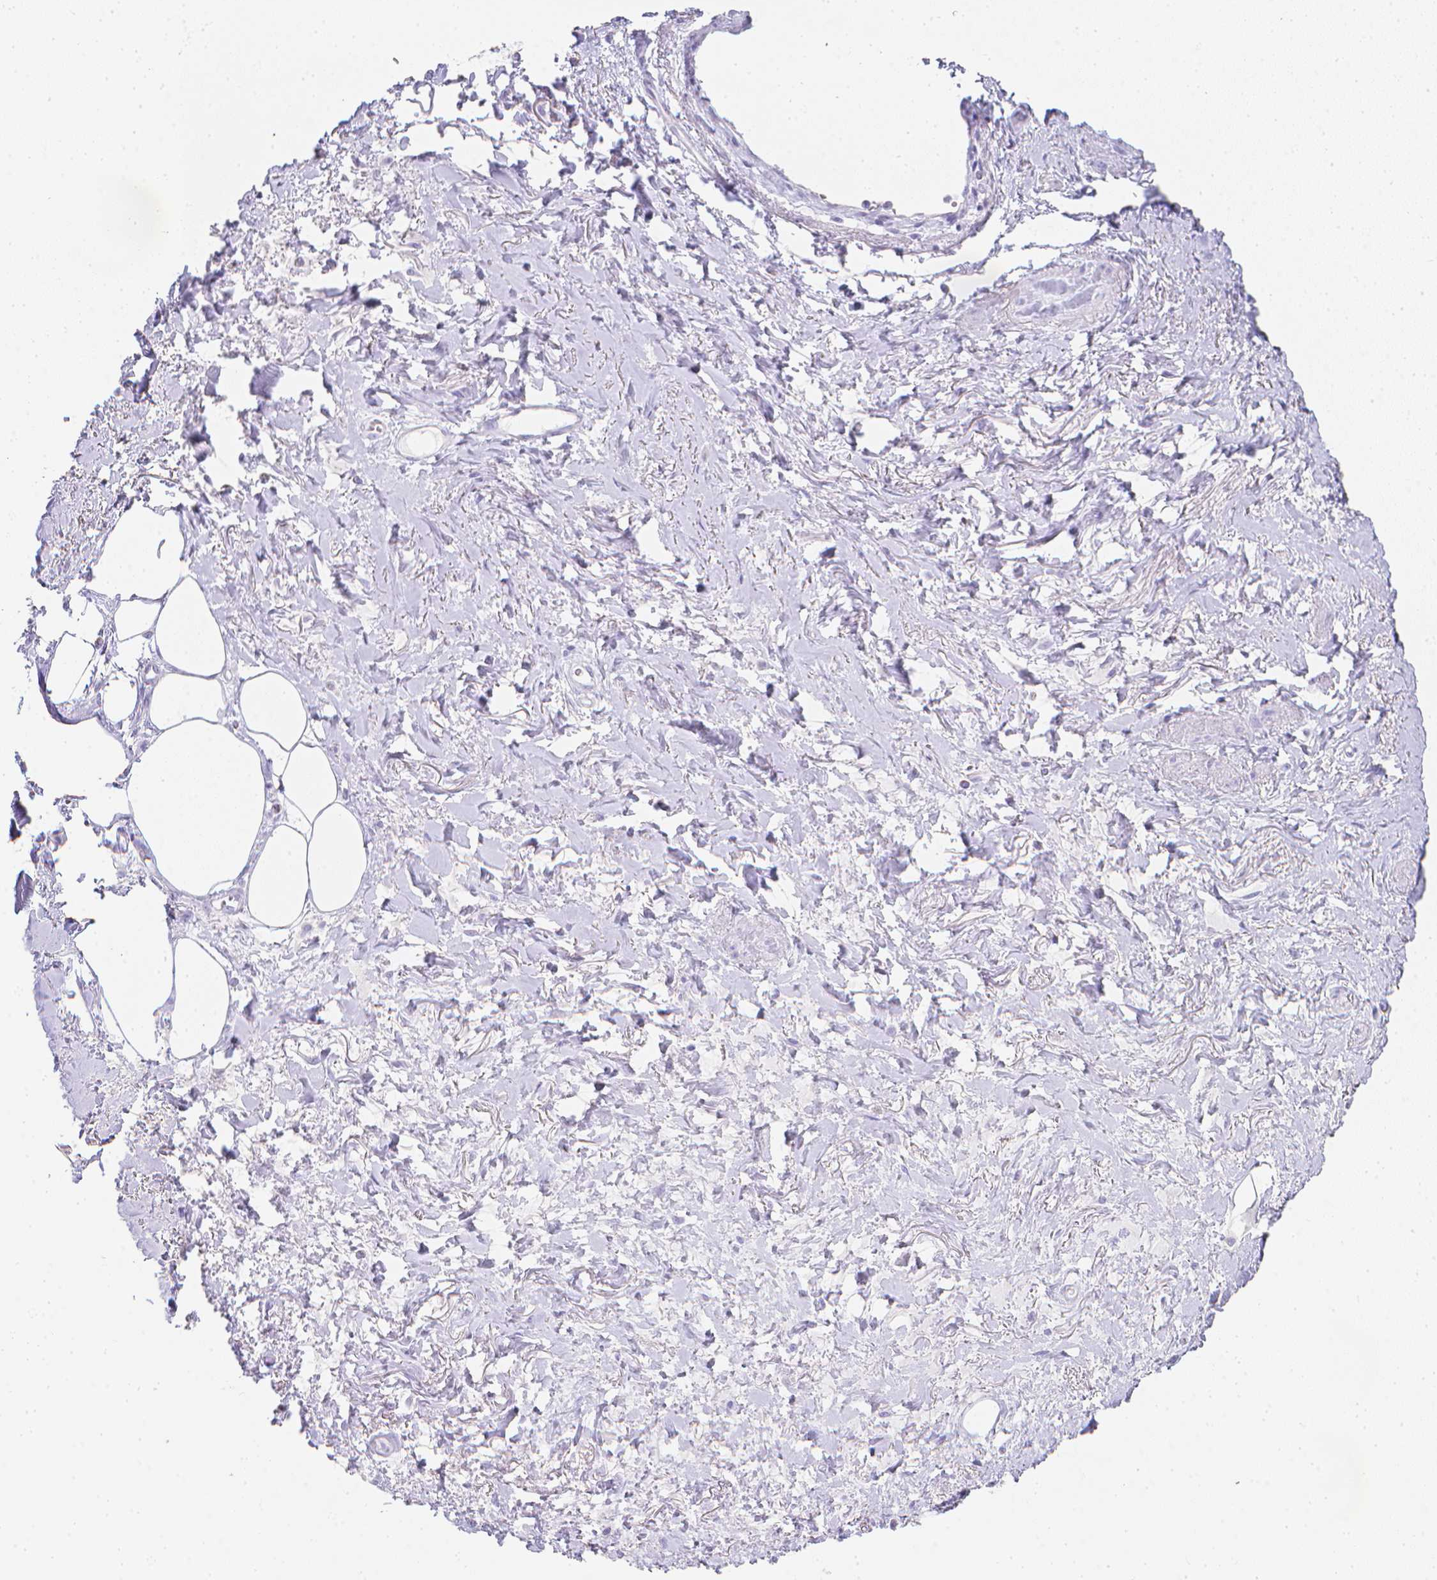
{"staining": {"intensity": "negative", "quantity": "none", "location": "none"}, "tissue": "adipose tissue", "cell_type": "Adipocytes", "image_type": "normal", "snomed": [{"axis": "morphology", "description": "Normal tissue, NOS"}, {"axis": "topography", "description": "Vagina"}, {"axis": "topography", "description": "Peripheral nerve tissue"}], "caption": "Adipose tissue stained for a protein using IHC demonstrates no positivity adipocytes.", "gene": "LGALS4", "patient": {"sex": "female", "age": 71}}